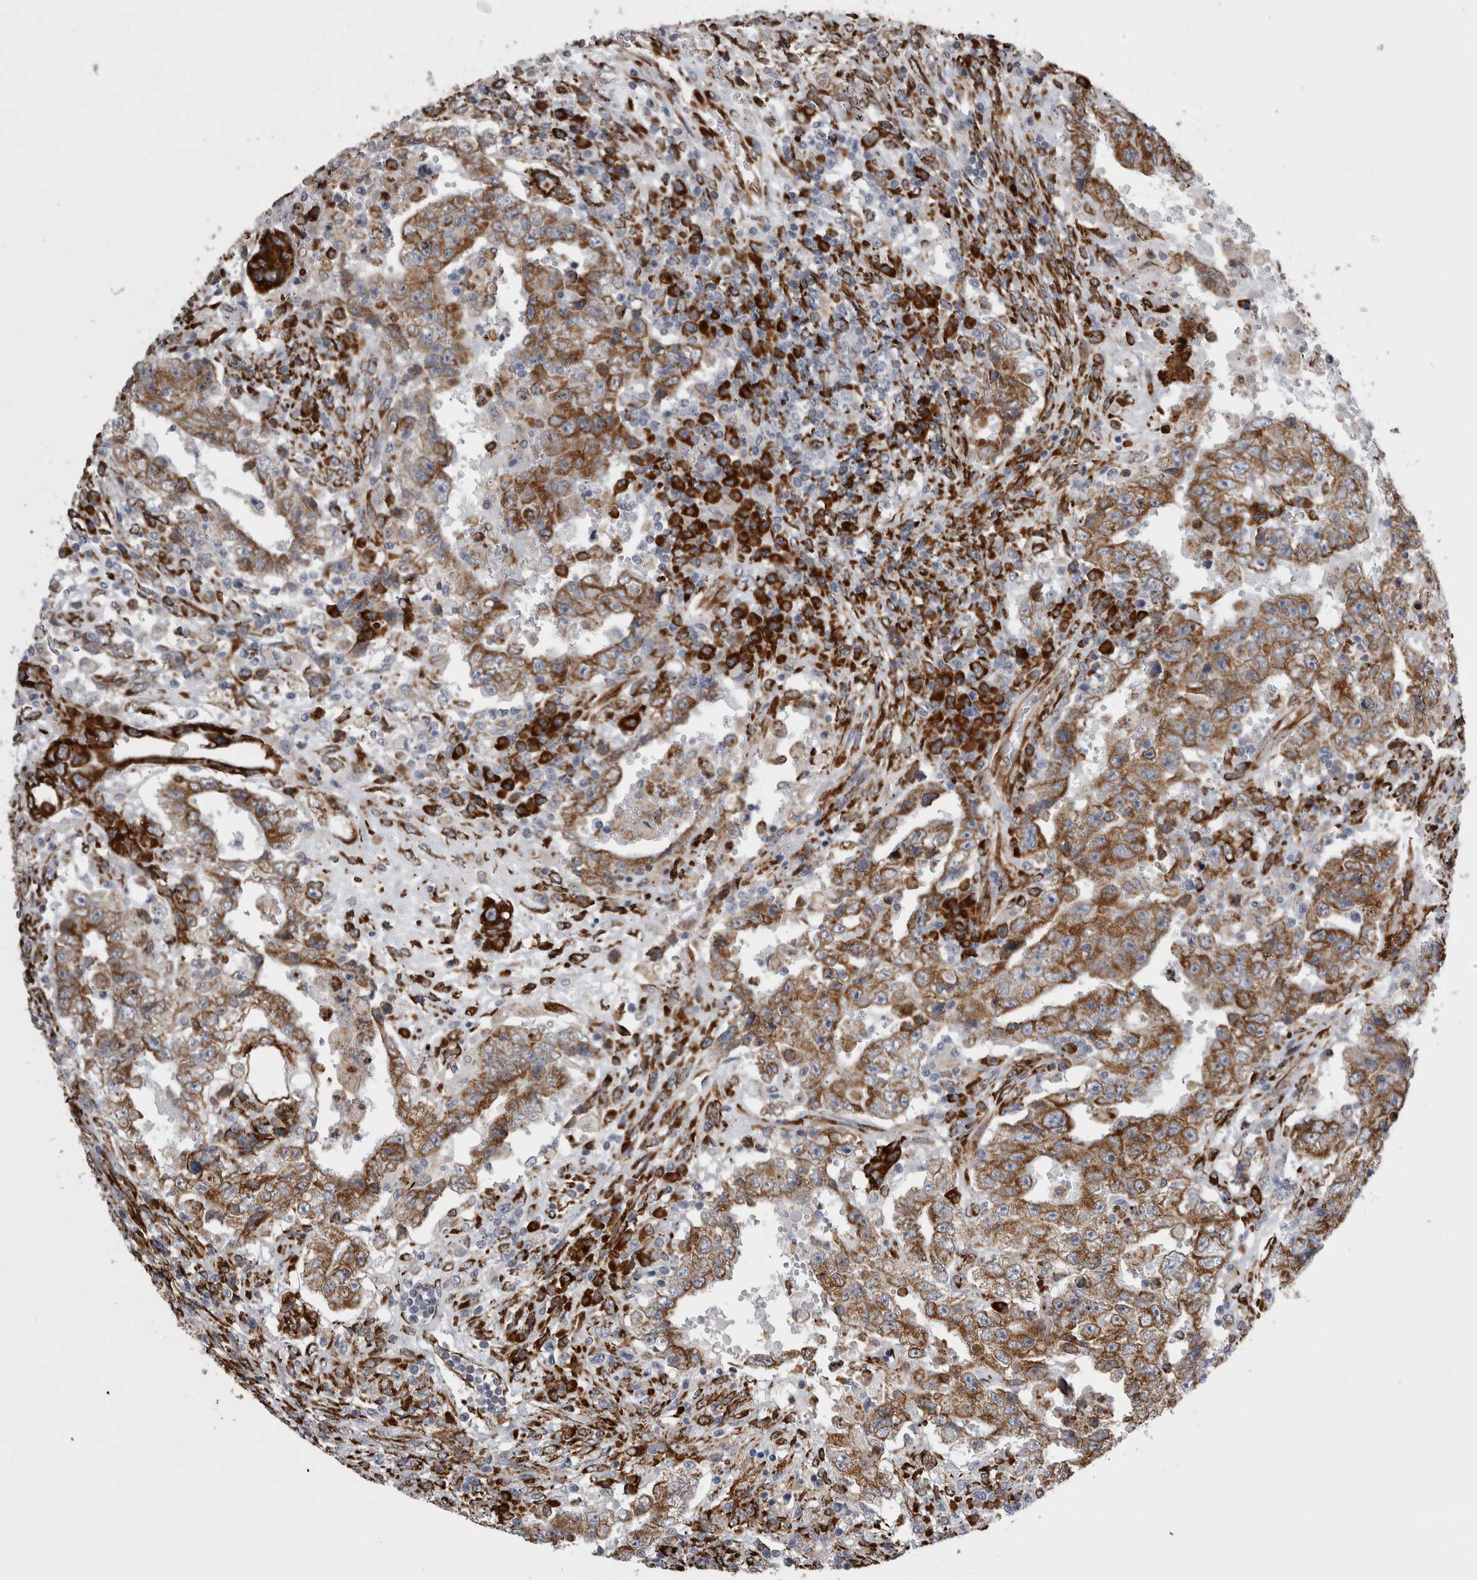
{"staining": {"intensity": "moderate", "quantity": ">75%", "location": "cytoplasmic/membranous"}, "tissue": "testis cancer", "cell_type": "Tumor cells", "image_type": "cancer", "snomed": [{"axis": "morphology", "description": "Carcinoma, Embryonal, NOS"}, {"axis": "topography", "description": "Testis"}], "caption": "Embryonal carcinoma (testis) stained with DAB immunohistochemistry (IHC) demonstrates medium levels of moderate cytoplasmic/membranous positivity in approximately >75% of tumor cells.", "gene": "FHIP2B", "patient": {"sex": "male", "age": 26}}